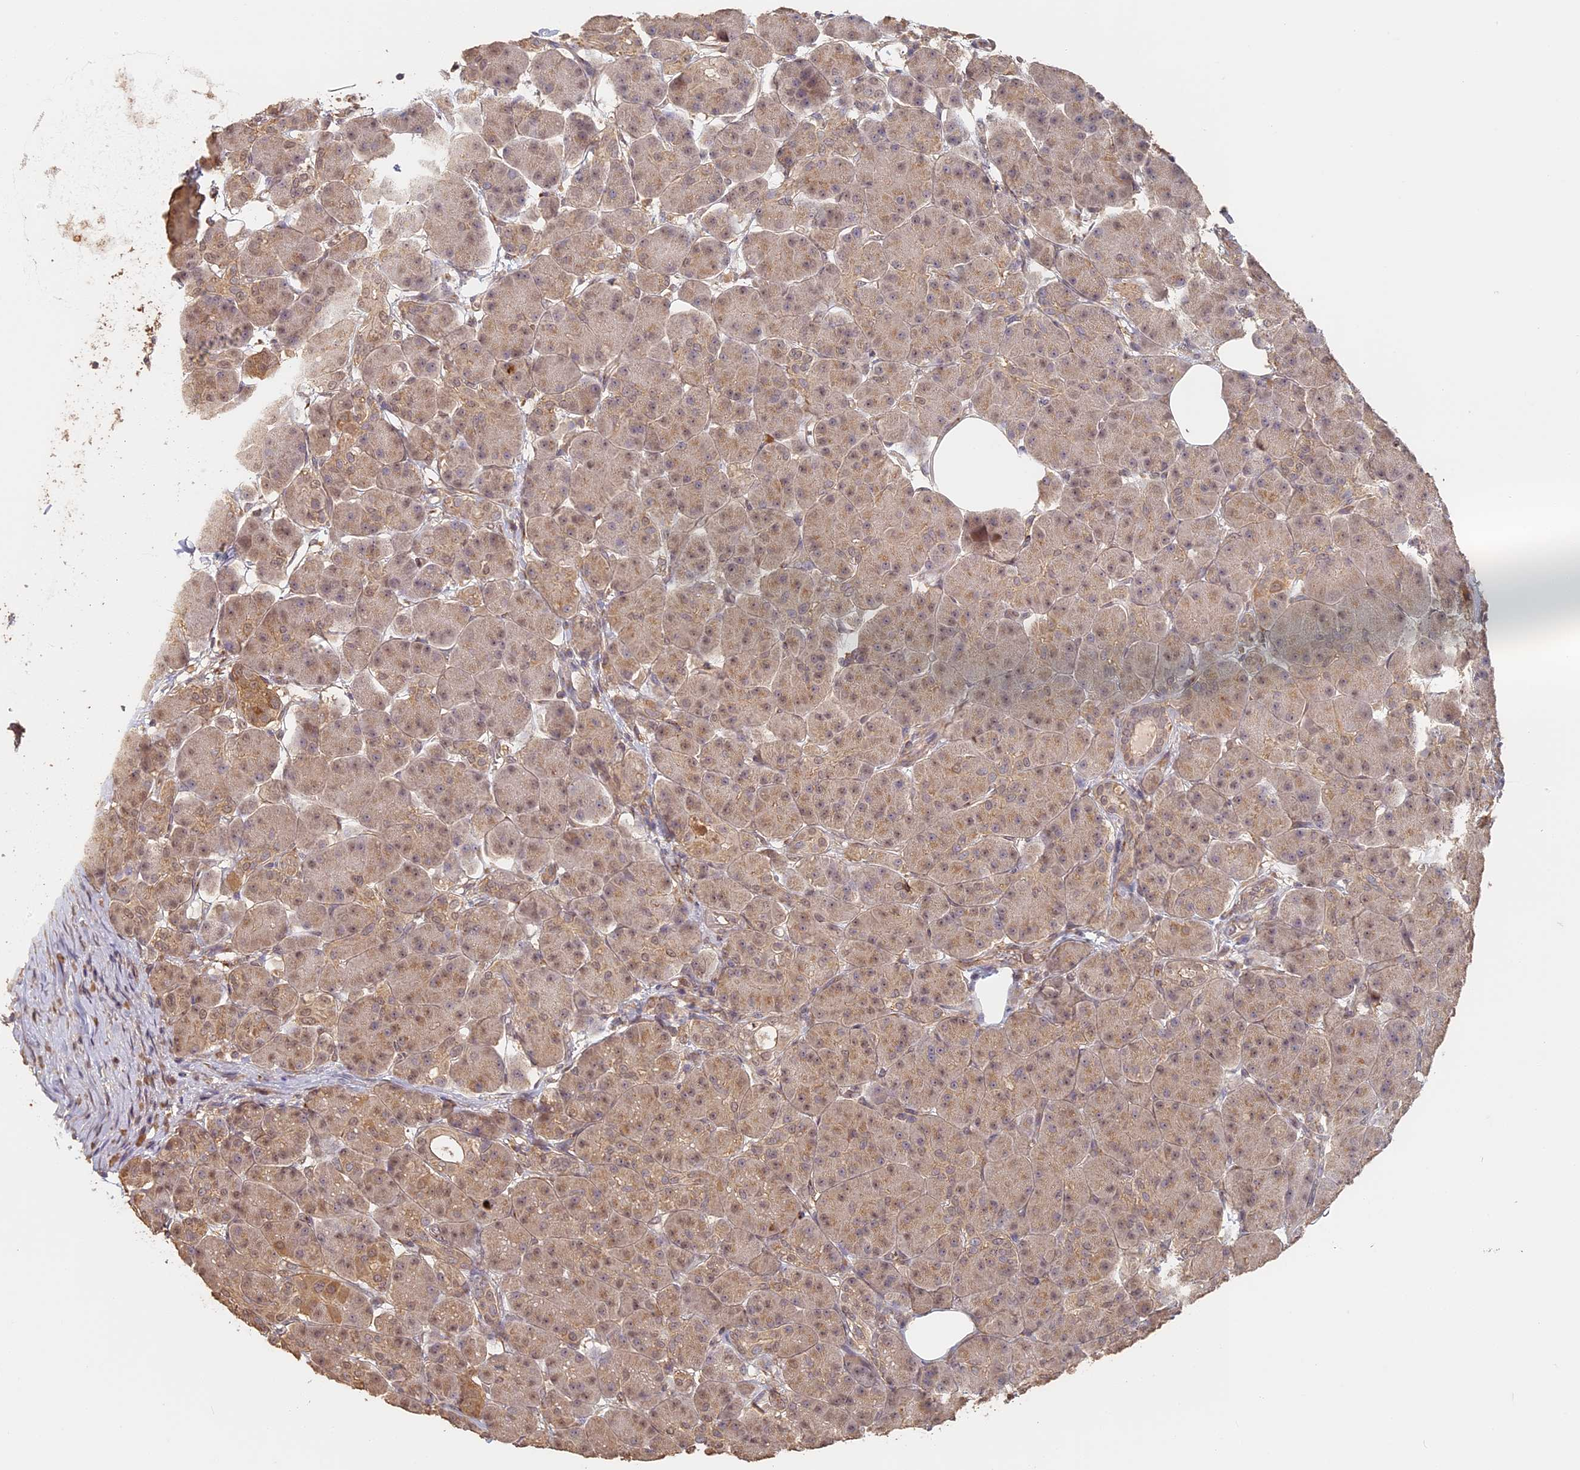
{"staining": {"intensity": "moderate", "quantity": ">75%", "location": "cytoplasmic/membranous"}, "tissue": "pancreas", "cell_type": "Exocrine glandular cells", "image_type": "normal", "snomed": [{"axis": "morphology", "description": "Normal tissue, NOS"}, {"axis": "topography", "description": "Pancreas"}], "caption": "Immunohistochemistry (IHC) (DAB) staining of benign pancreas reveals moderate cytoplasmic/membranous protein staining in approximately >75% of exocrine glandular cells.", "gene": "STX16", "patient": {"sex": "male", "age": 63}}